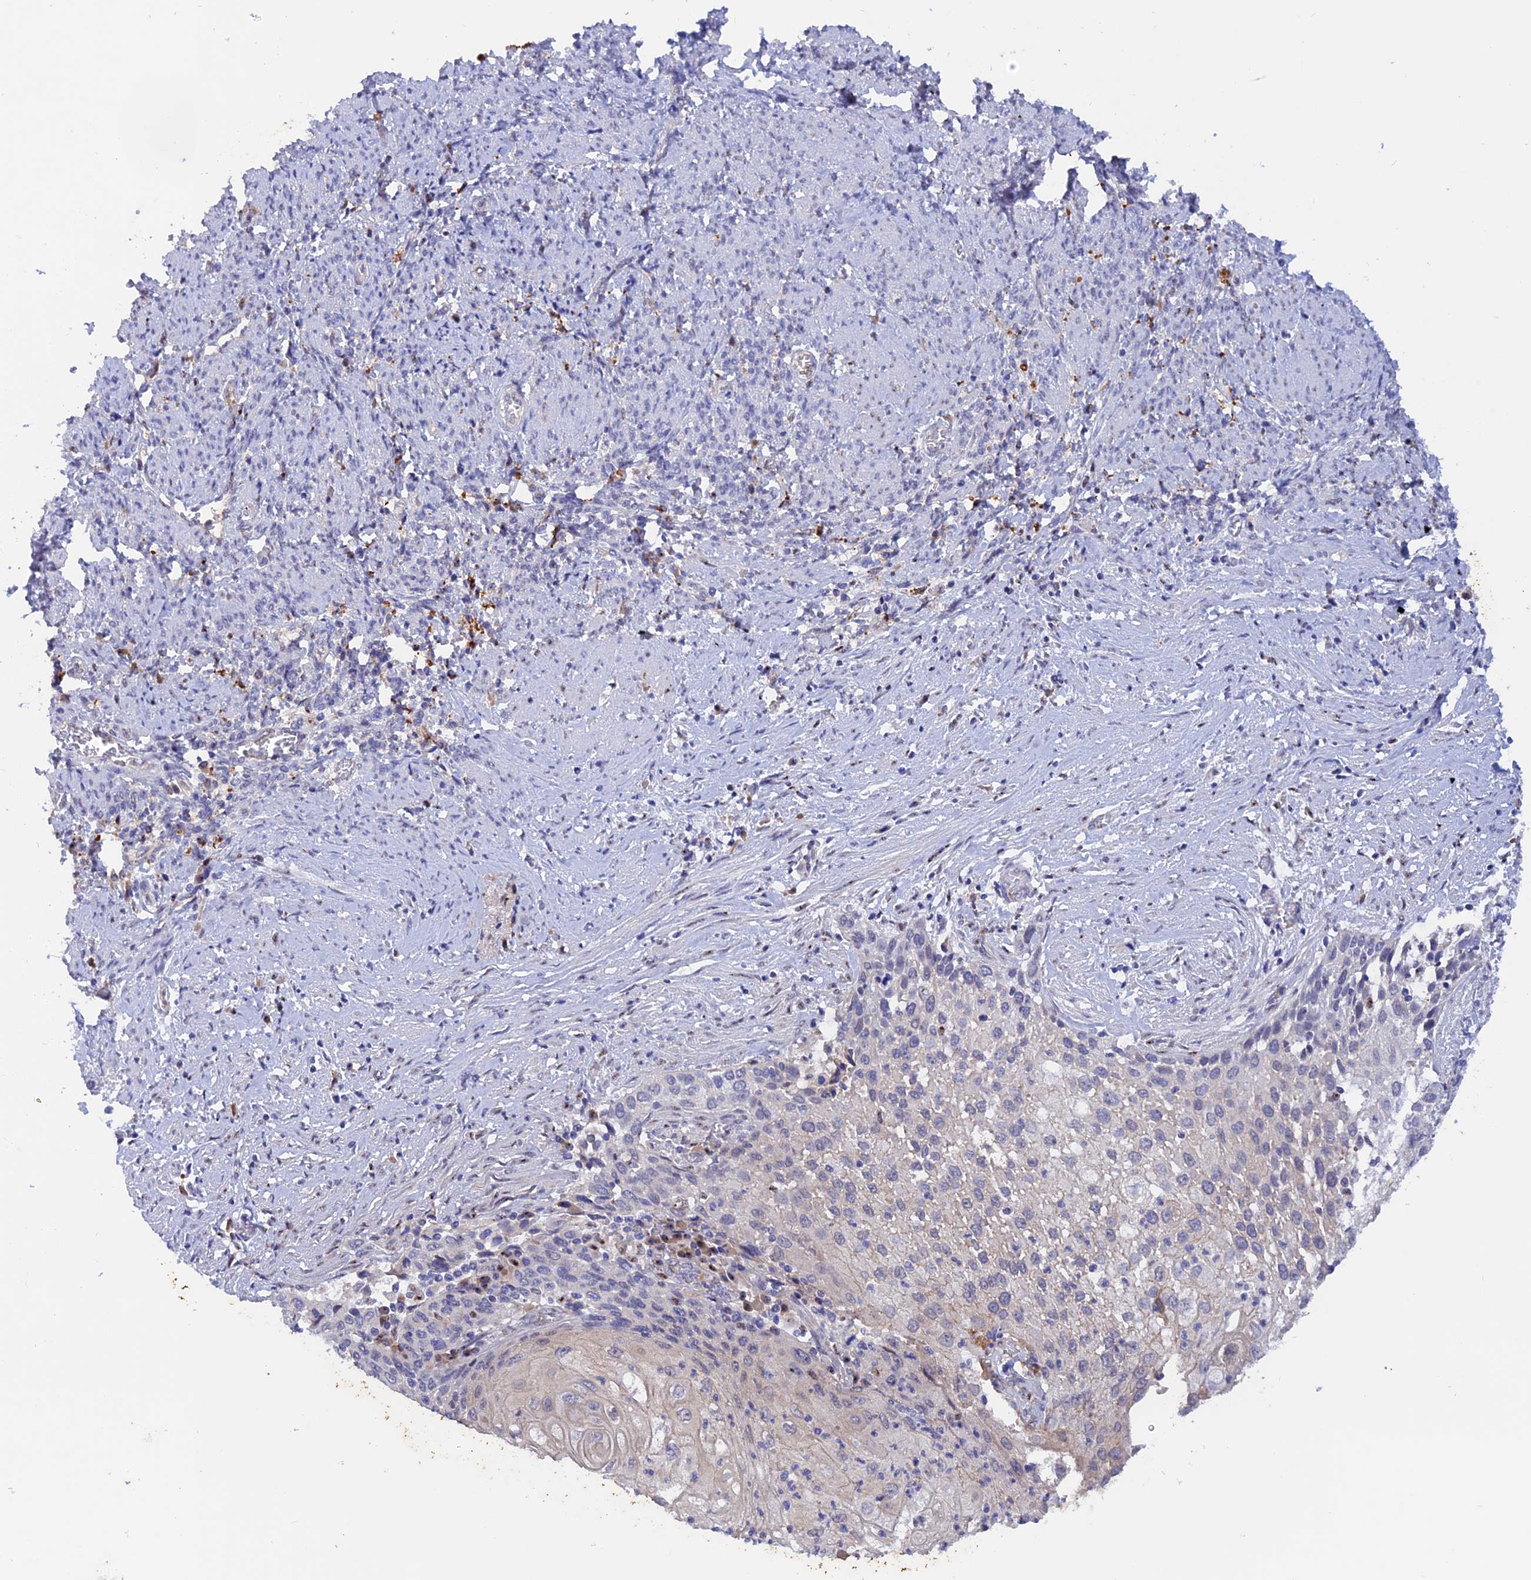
{"staining": {"intensity": "weak", "quantity": "<25%", "location": "nuclear"}, "tissue": "cervical cancer", "cell_type": "Tumor cells", "image_type": "cancer", "snomed": [{"axis": "morphology", "description": "Squamous cell carcinoma, NOS"}, {"axis": "topography", "description": "Cervix"}], "caption": "The immunohistochemistry image has no significant staining in tumor cells of cervical squamous cell carcinoma tissue.", "gene": "GK5", "patient": {"sex": "female", "age": 67}}